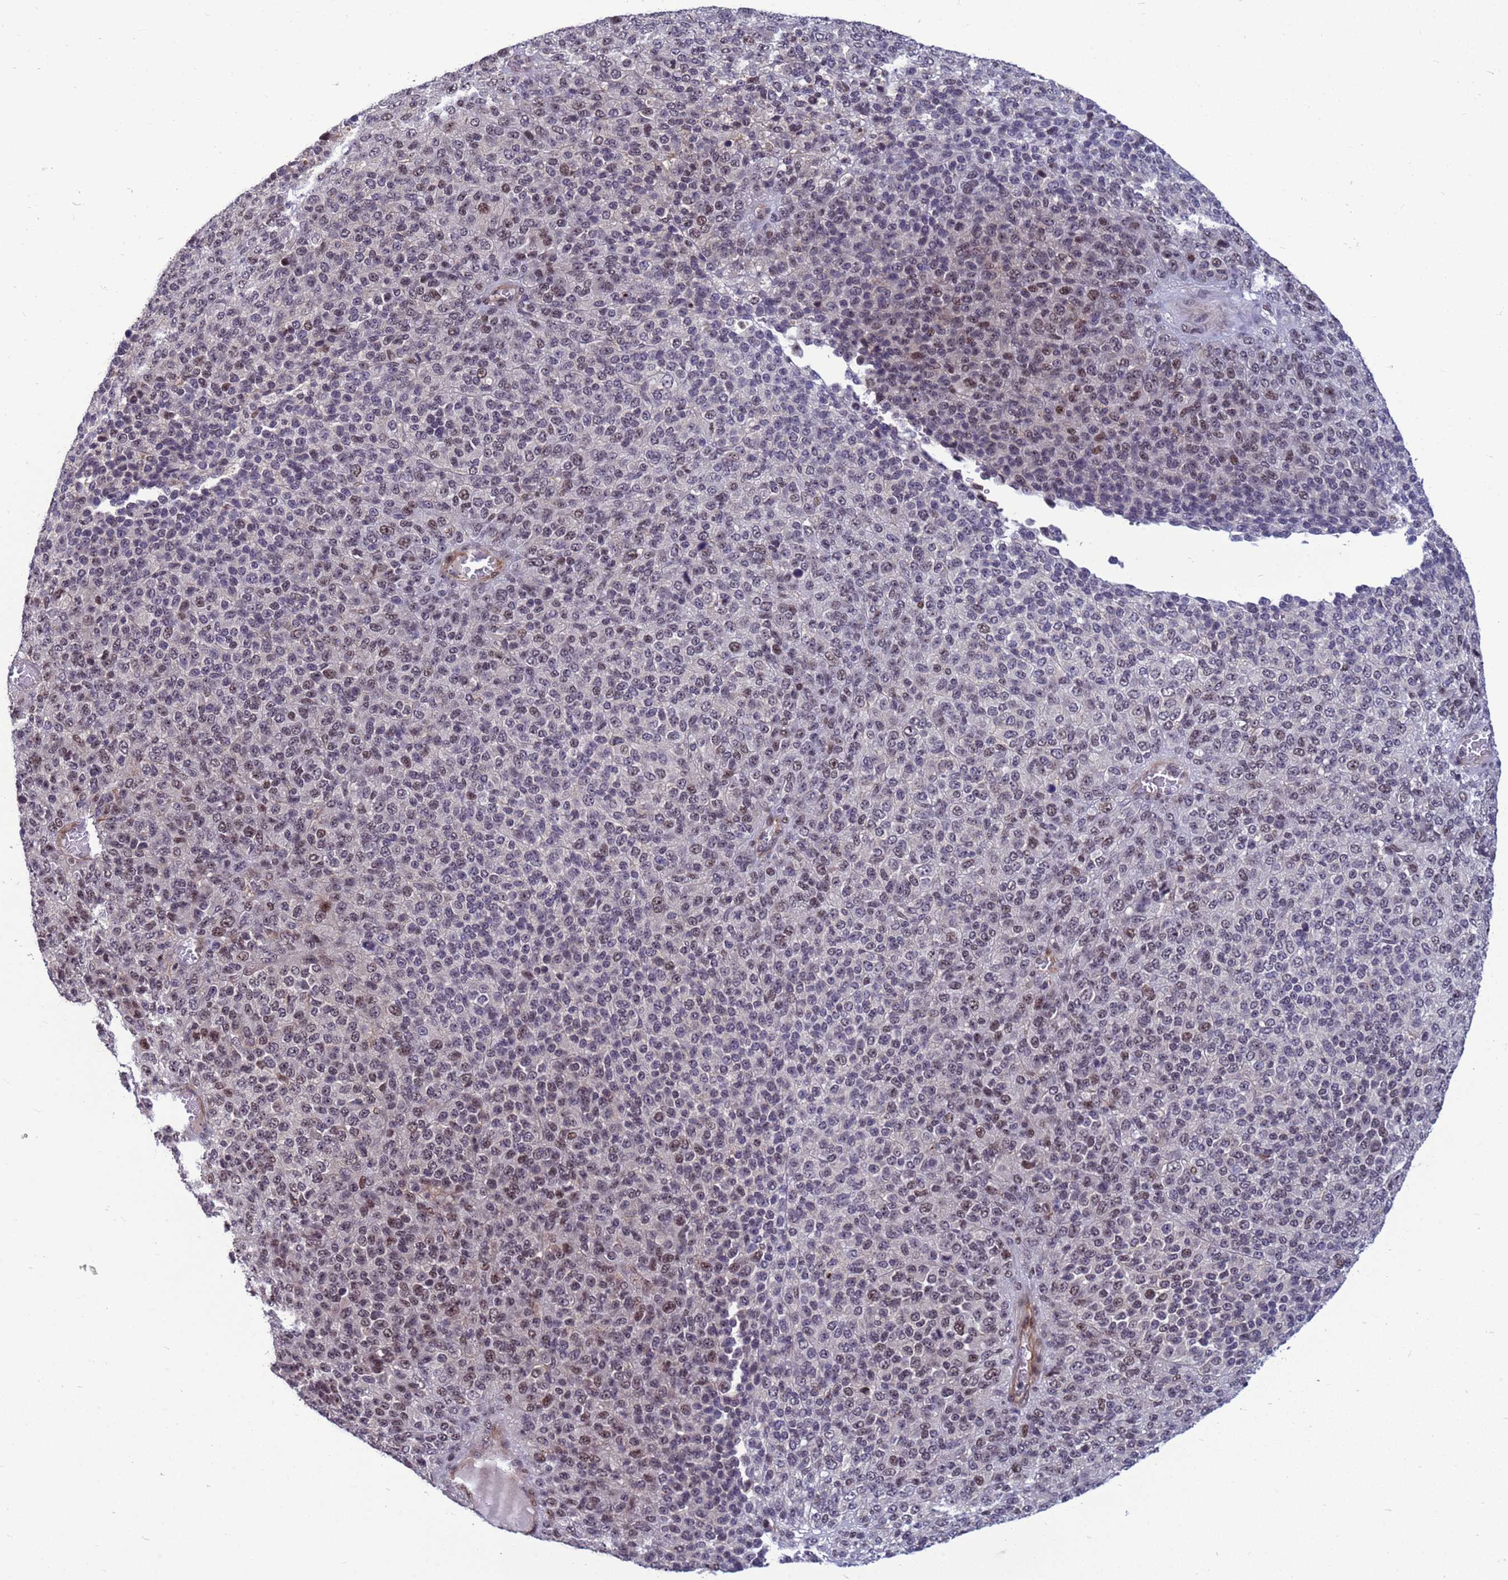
{"staining": {"intensity": "moderate", "quantity": "25%-75%", "location": "nuclear"}, "tissue": "melanoma", "cell_type": "Tumor cells", "image_type": "cancer", "snomed": [{"axis": "morphology", "description": "Malignant melanoma, Metastatic site"}, {"axis": "topography", "description": "Brain"}], "caption": "A micrograph showing moderate nuclear expression in approximately 25%-75% of tumor cells in malignant melanoma (metastatic site), as visualized by brown immunohistochemical staining.", "gene": "NSL1", "patient": {"sex": "female", "age": 56}}